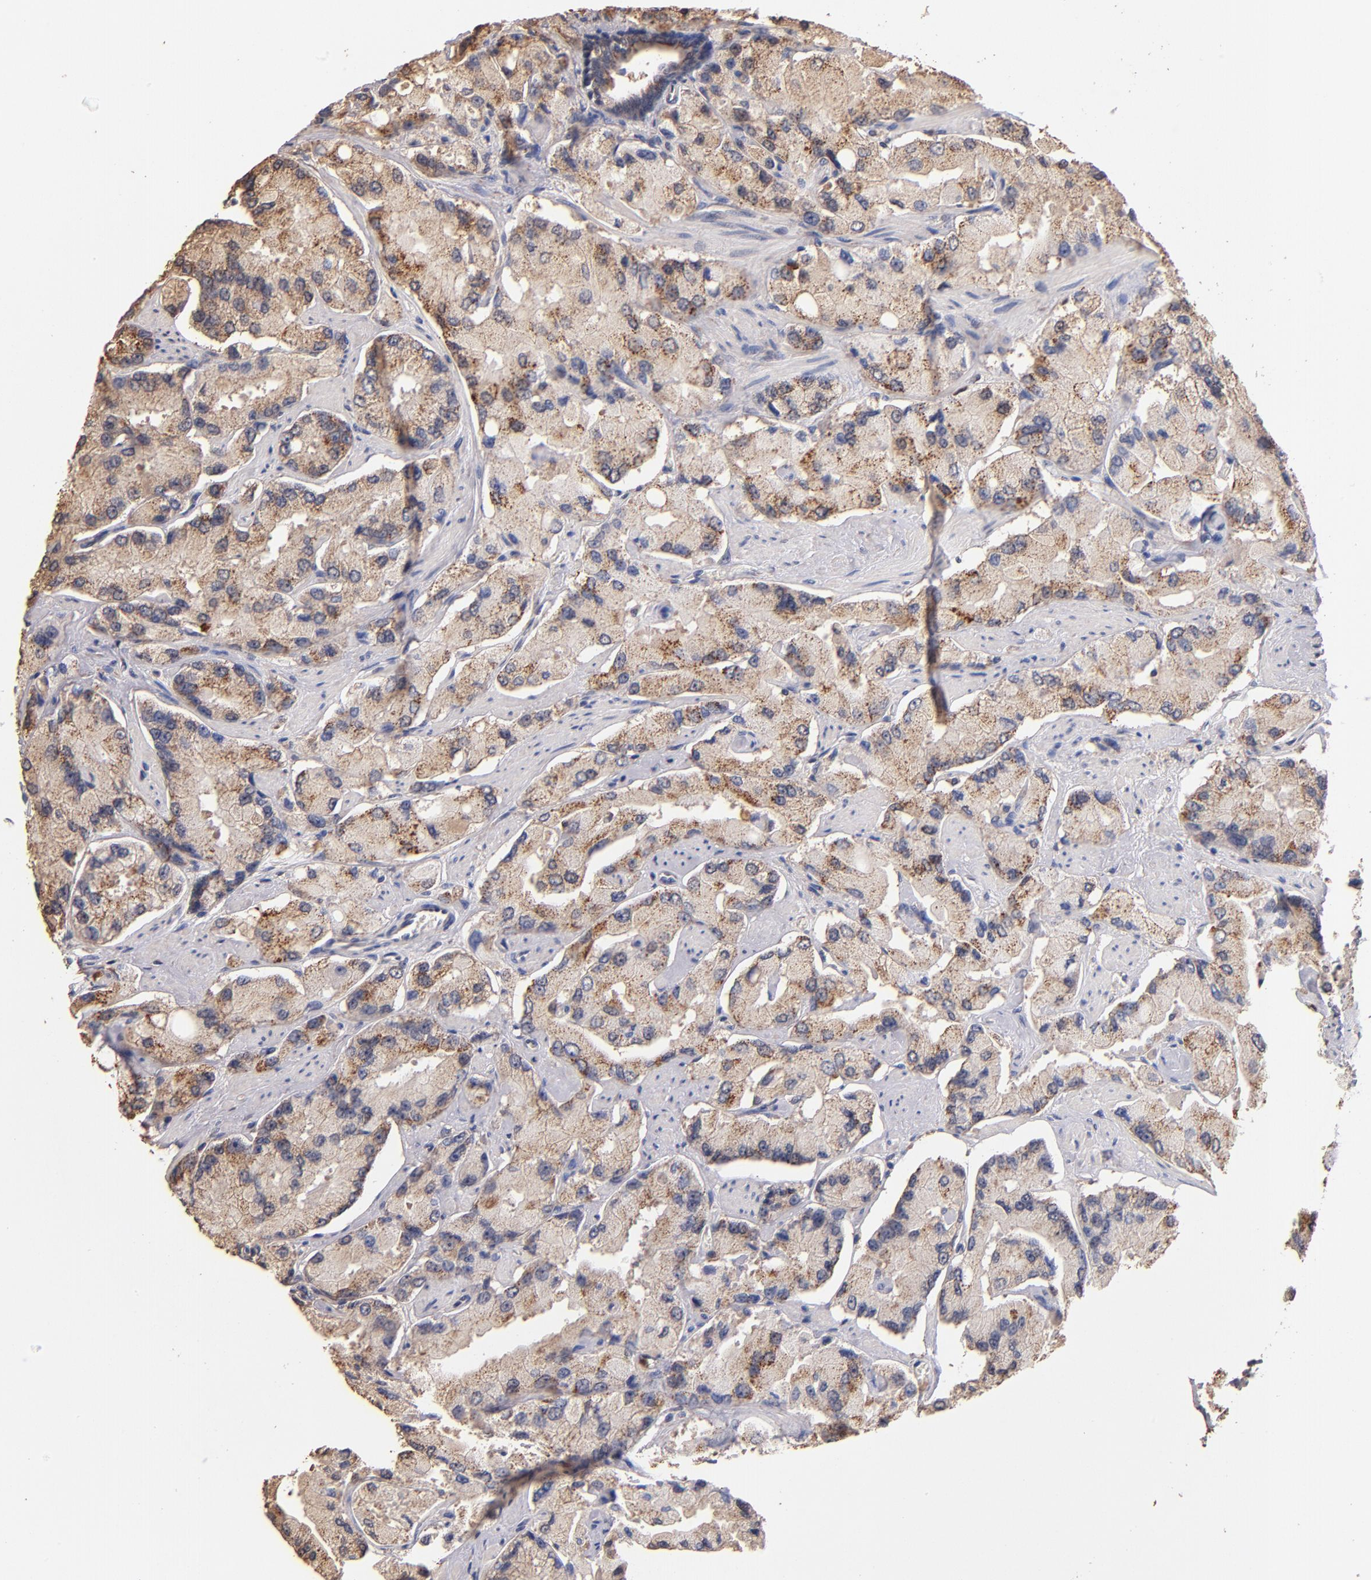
{"staining": {"intensity": "moderate", "quantity": ">75%", "location": "cytoplasmic/membranous"}, "tissue": "prostate cancer", "cell_type": "Tumor cells", "image_type": "cancer", "snomed": [{"axis": "morphology", "description": "Adenocarcinoma, High grade"}, {"axis": "topography", "description": "Prostate"}], "caption": "Moderate cytoplasmic/membranous protein positivity is seen in about >75% of tumor cells in prostate high-grade adenocarcinoma. (Stains: DAB (3,3'-diaminobenzidine) in brown, nuclei in blue, Microscopy: brightfield microscopy at high magnification).", "gene": "RO60", "patient": {"sex": "male", "age": 58}}